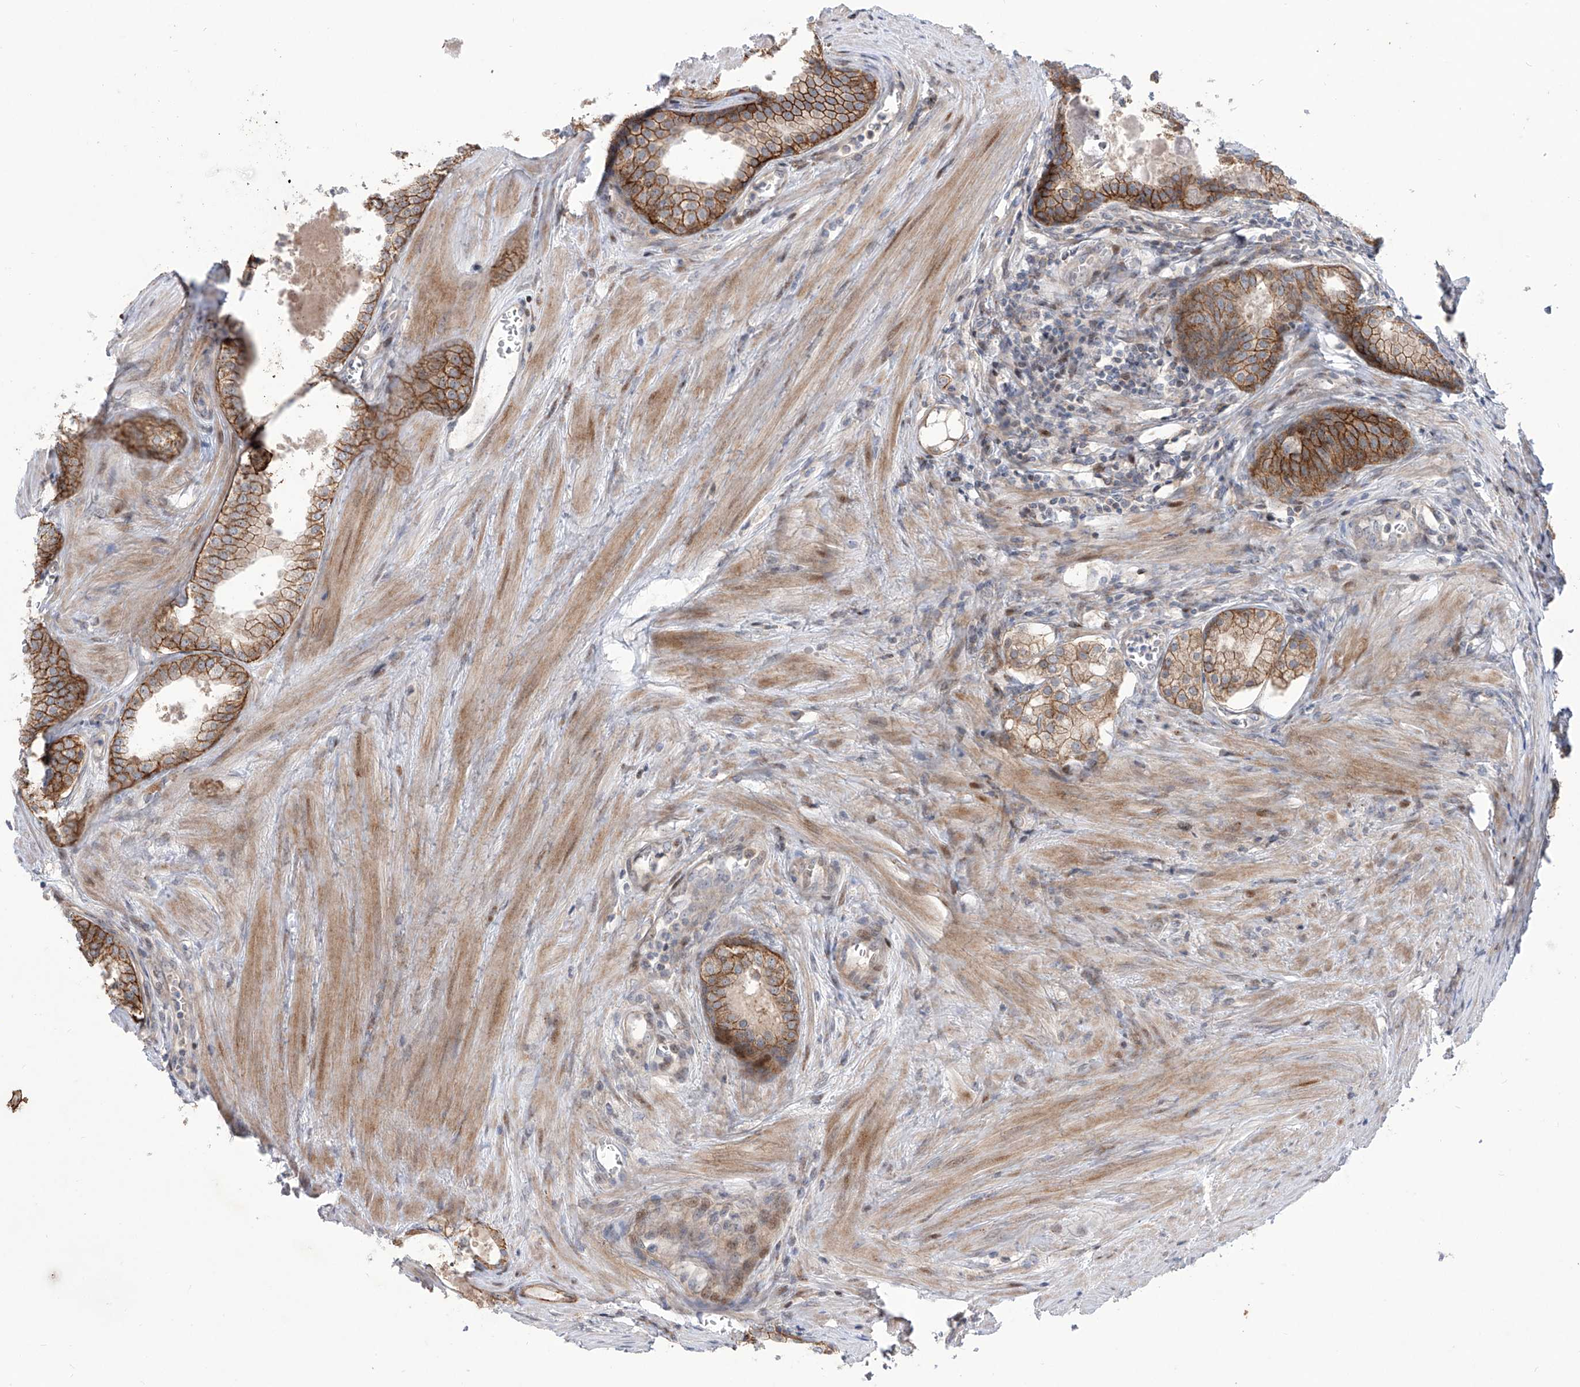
{"staining": {"intensity": "moderate", "quantity": ">75%", "location": "cytoplasmic/membranous"}, "tissue": "prostate cancer", "cell_type": "Tumor cells", "image_type": "cancer", "snomed": [{"axis": "morphology", "description": "Adenocarcinoma, High grade"}, {"axis": "topography", "description": "Prostate"}], "caption": "Prostate cancer (adenocarcinoma (high-grade)) stained with IHC demonstrates moderate cytoplasmic/membranous staining in about >75% of tumor cells.", "gene": "LRRC1", "patient": {"sex": "male", "age": 68}}